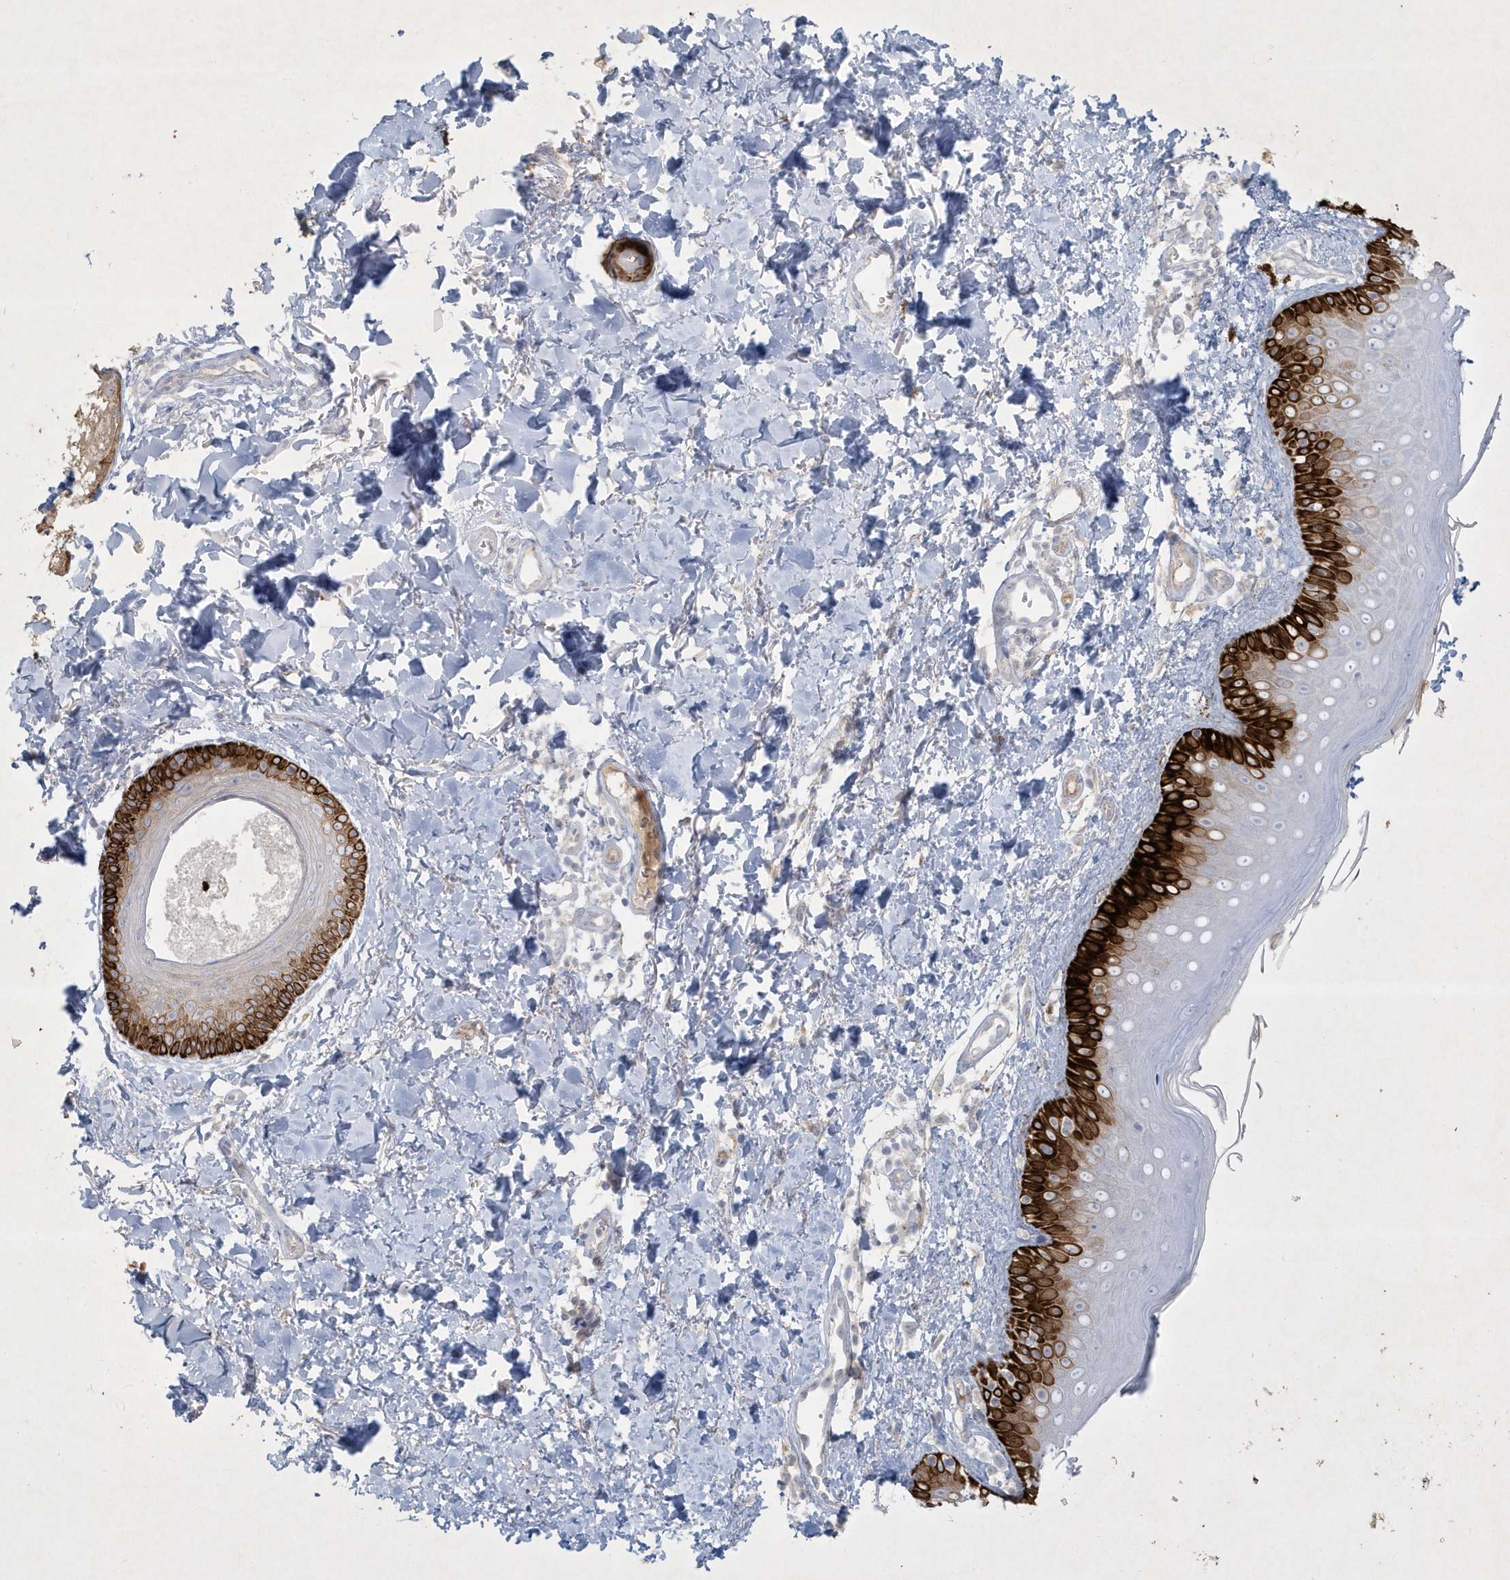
{"staining": {"intensity": "negative", "quantity": "none", "location": "none"}, "tissue": "skin", "cell_type": "Fibroblasts", "image_type": "normal", "snomed": [{"axis": "morphology", "description": "Normal tissue, NOS"}, {"axis": "topography", "description": "Skin"}], "caption": "The immunohistochemistry micrograph has no significant expression in fibroblasts of skin. (DAB (3,3'-diaminobenzidine) IHC, high magnification).", "gene": "CCDC24", "patient": {"sex": "male", "age": 52}}